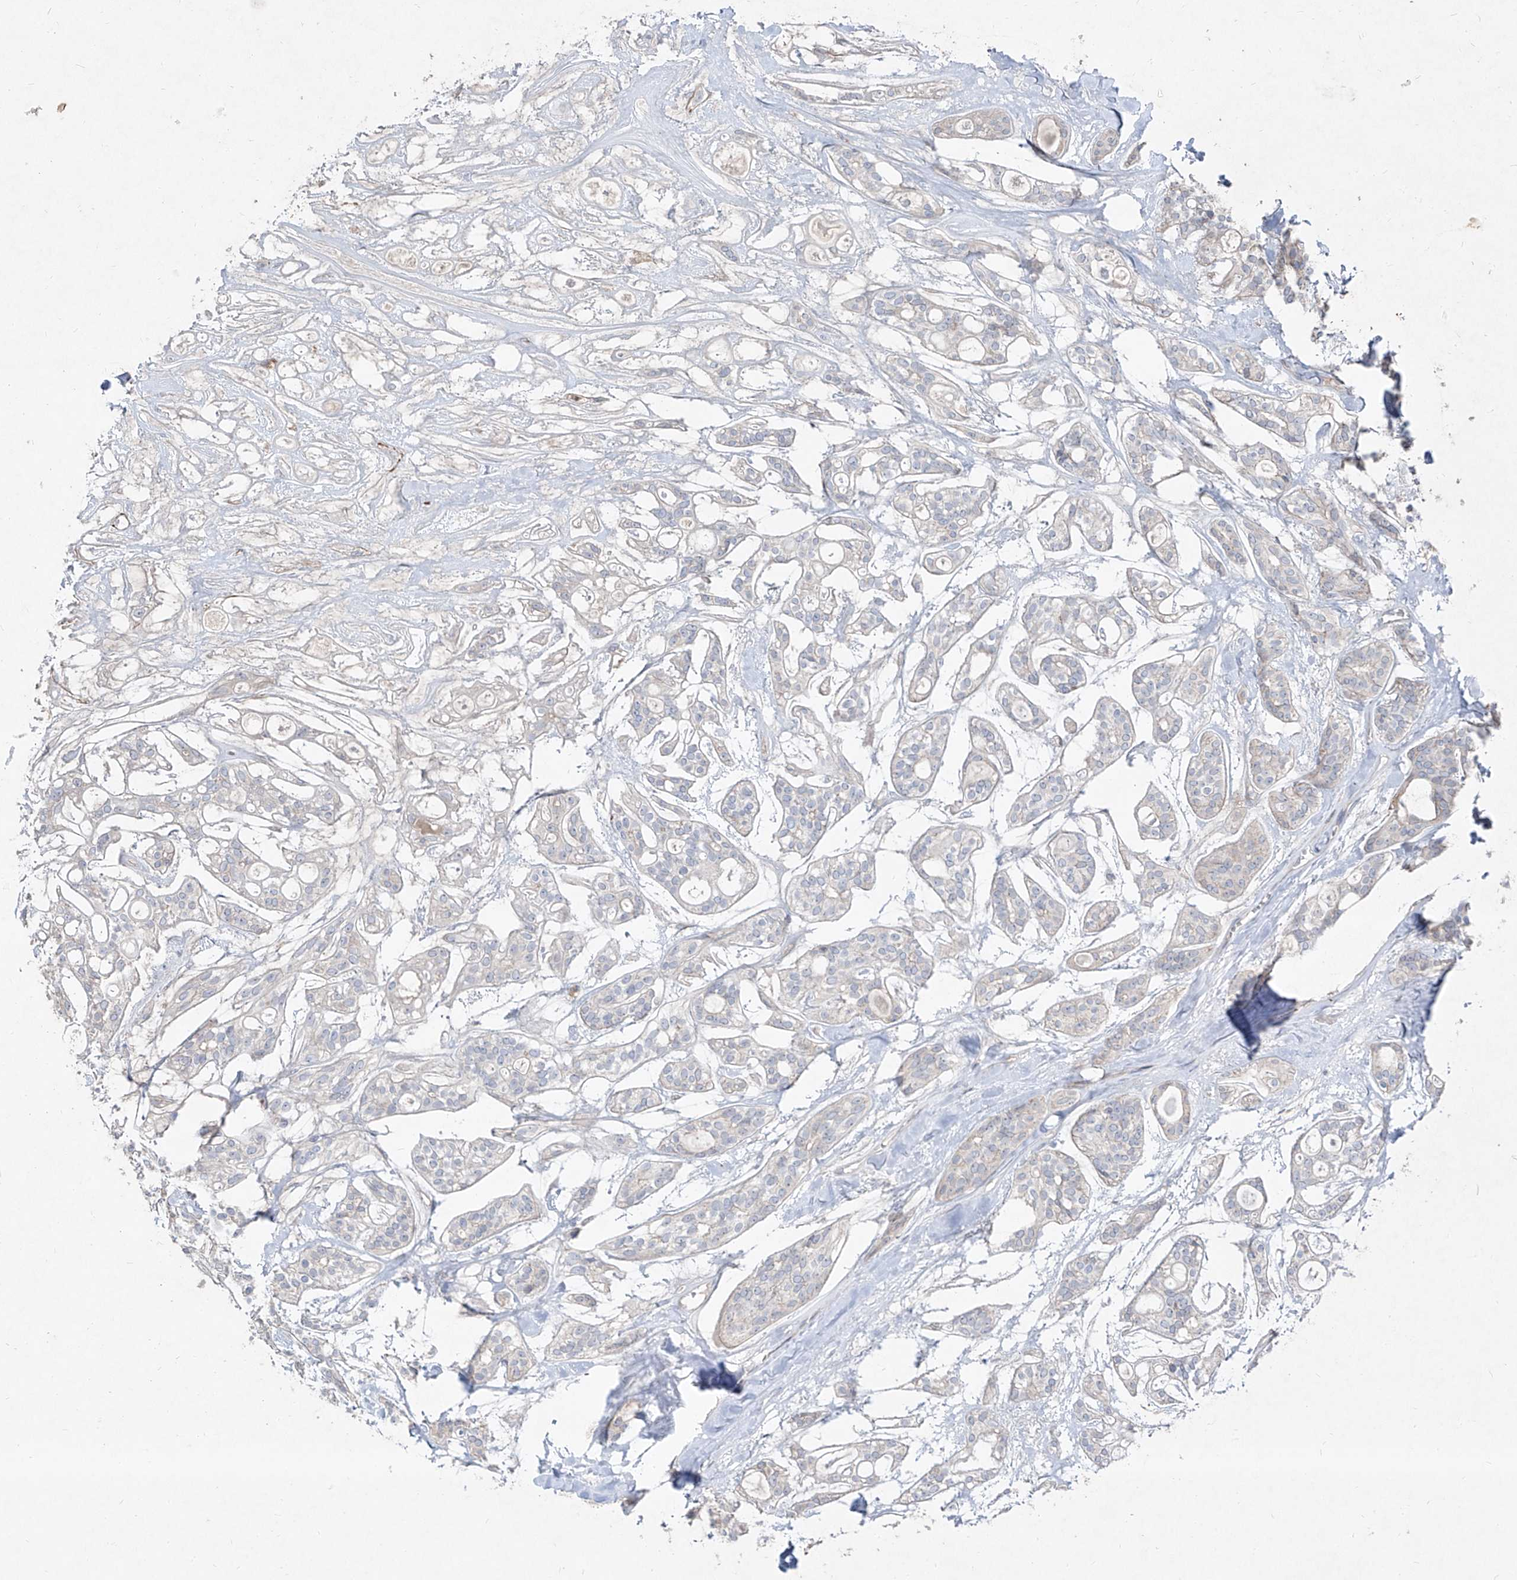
{"staining": {"intensity": "negative", "quantity": "none", "location": "none"}, "tissue": "head and neck cancer", "cell_type": "Tumor cells", "image_type": "cancer", "snomed": [{"axis": "morphology", "description": "Adenocarcinoma, NOS"}, {"axis": "topography", "description": "Head-Neck"}], "caption": "Immunohistochemical staining of human head and neck cancer demonstrates no significant expression in tumor cells.", "gene": "UFD1", "patient": {"sex": "male", "age": 66}}